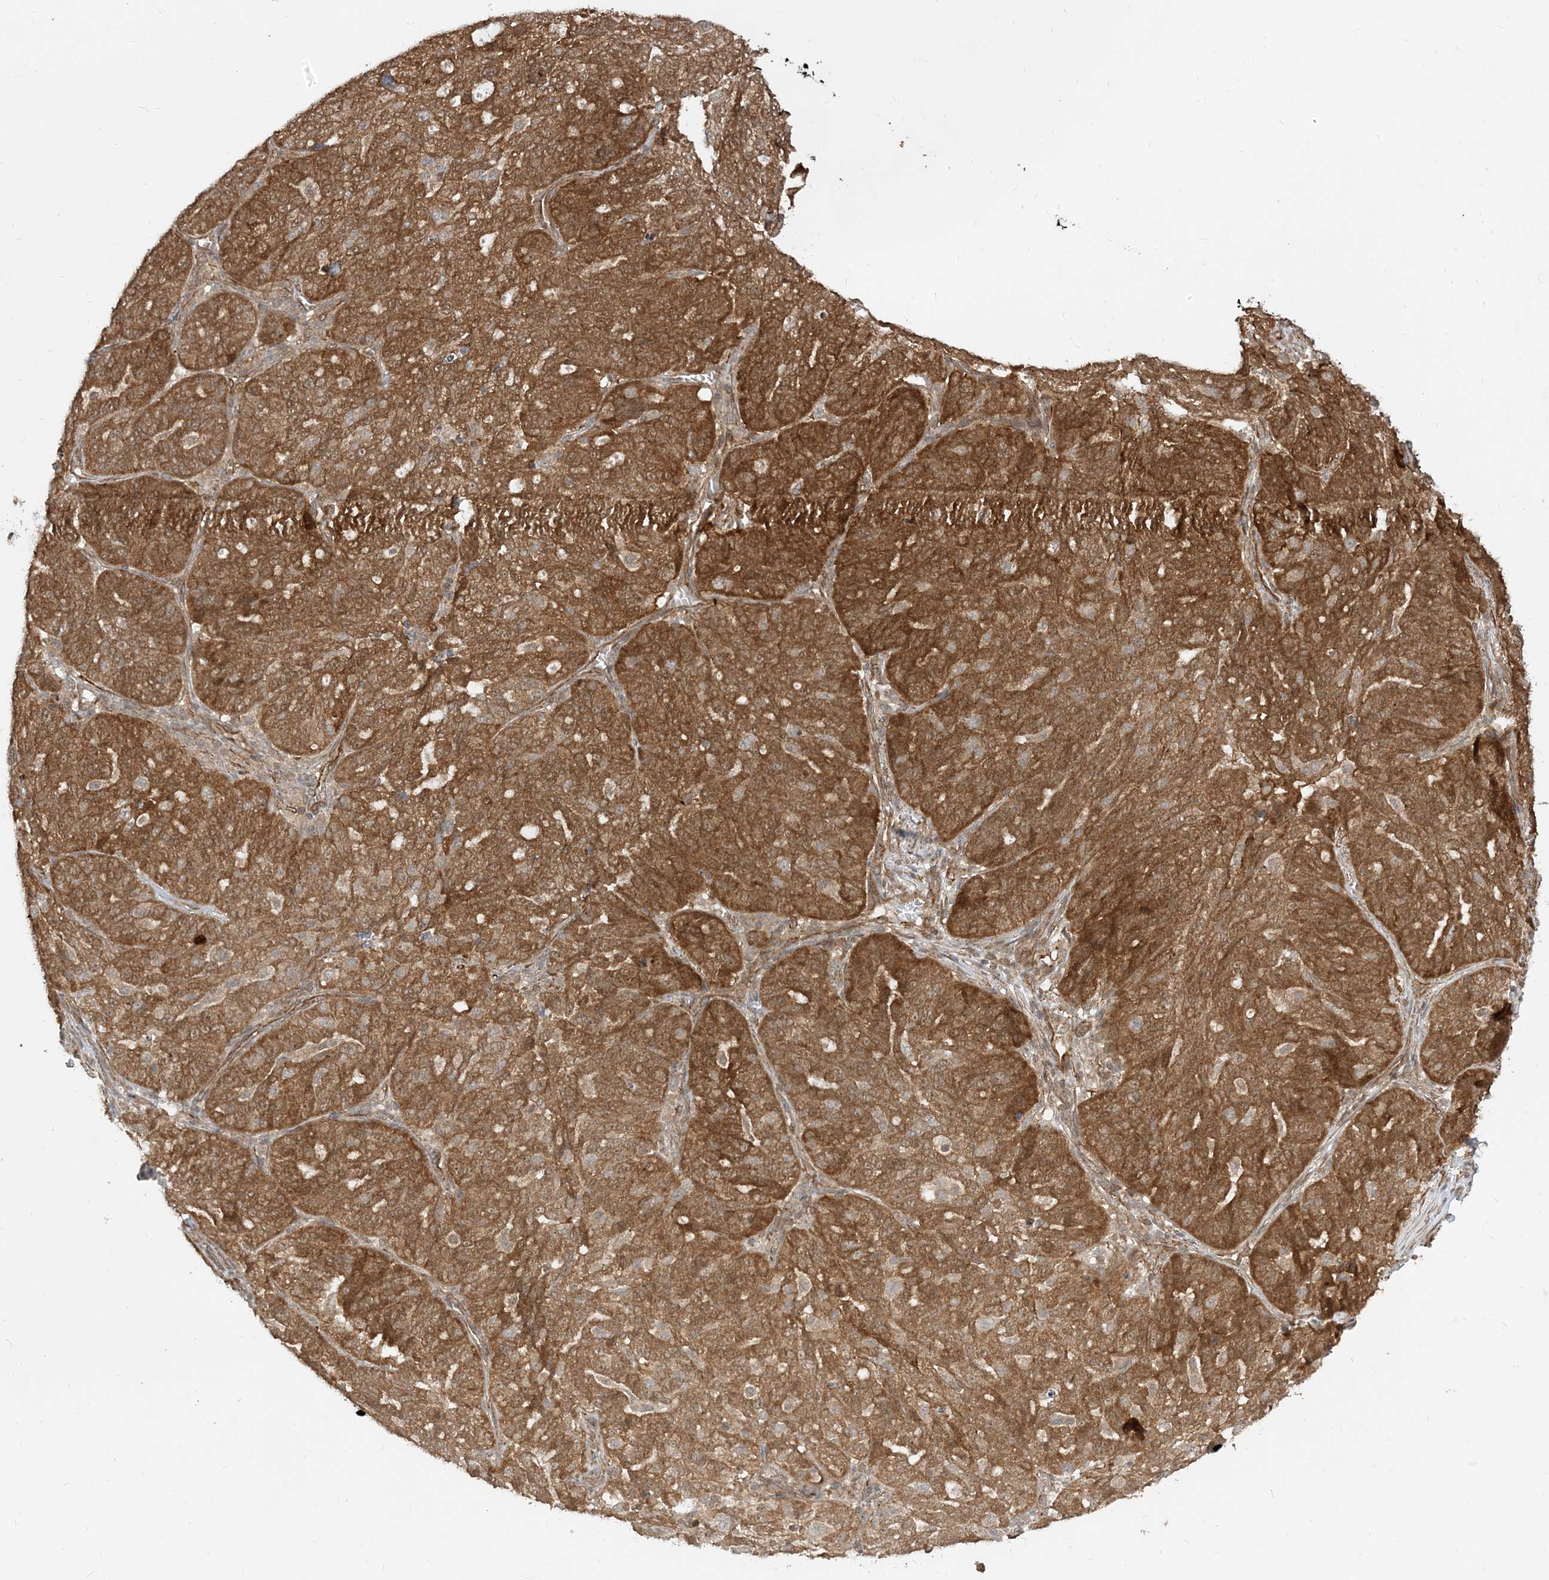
{"staining": {"intensity": "strong", "quantity": ">75%", "location": "cytoplasmic/membranous"}, "tissue": "ovarian cancer", "cell_type": "Tumor cells", "image_type": "cancer", "snomed": [{"axis": "morphology", "description": "Cystadenocarcinoma, serous, NOS"}, {"axis": "topography", "description": "Ovary"}], "caption": "Human ovarian serous cystadenocarcinoma stained with a brown dye demonstrates strong cytoplasmic/membranous positive expression in about >75% of tumor cells.", "gene": "TBCC", "patient": {"sex": "female", "age": 59}}